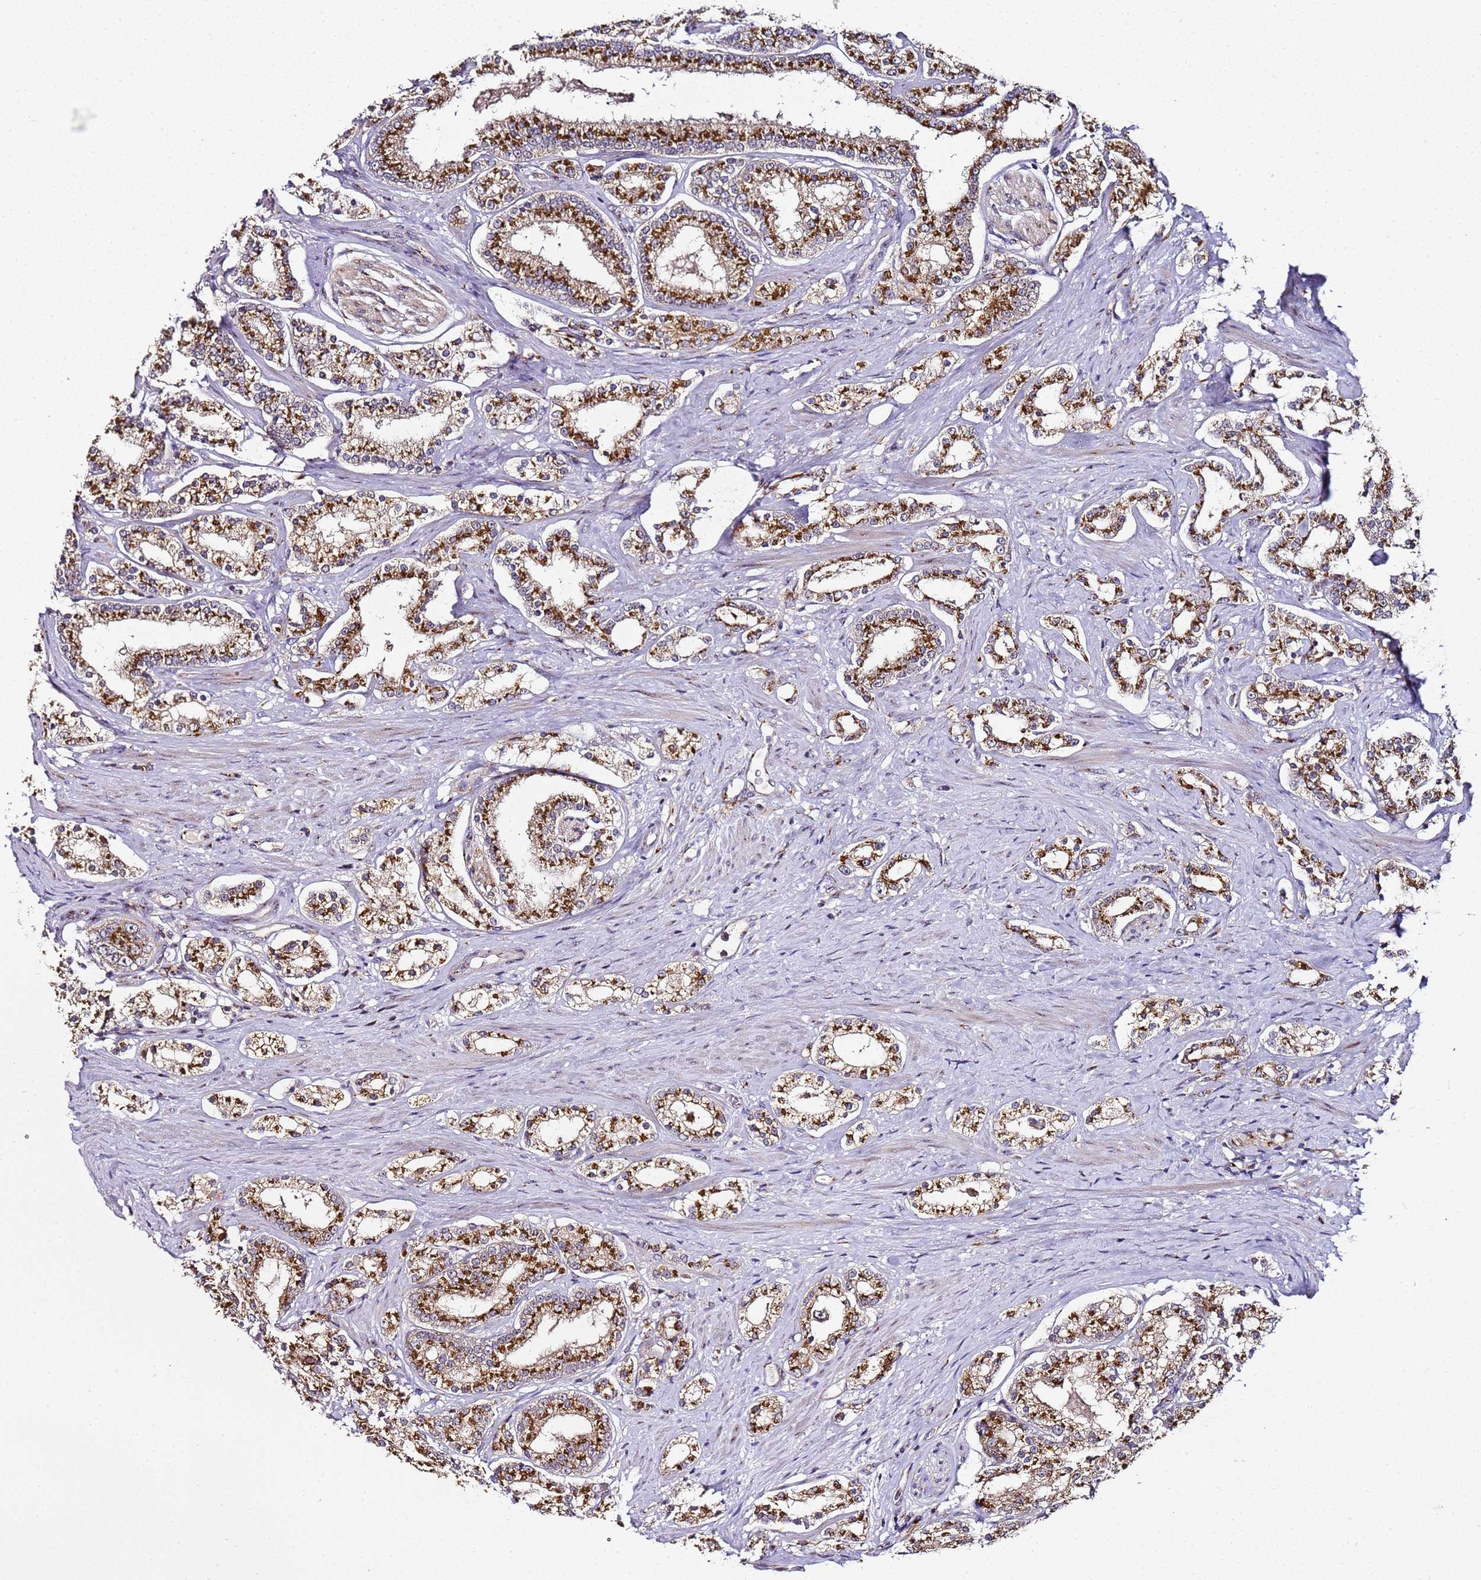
{"staining": {"intensity": "strong", "quantity": ">75%", "location": "cytoplasmic/membranous"}, "tissue": "prostate cancer", "cell_type": "Tumor cells", "image_type": "cancer", "snomed": [{"axis": "morphology", "description": "Normal tissue, NOS"}, {"axis": "morphology", "description": "Adenocarcinoma, High grade"}, {"axis": "topography", "description": "Prostate"}], "caption": "Immunohistochemistry (IHC) staining of high-grade adenocarcinoma (prostate), which reveals high levels of strong cytoplasmic/membranous positivity in about >75% of tumor cells indicating strong cytoplasmic/membranous protein staining. The staining was performed using DAB (3,3'-diaminobenzidine) (brown) for protein detection and nuclei were counterstained in hematoxylin (blue).", "gene": "MRPL49", "patient": {"sex": "male", "age": 83}}